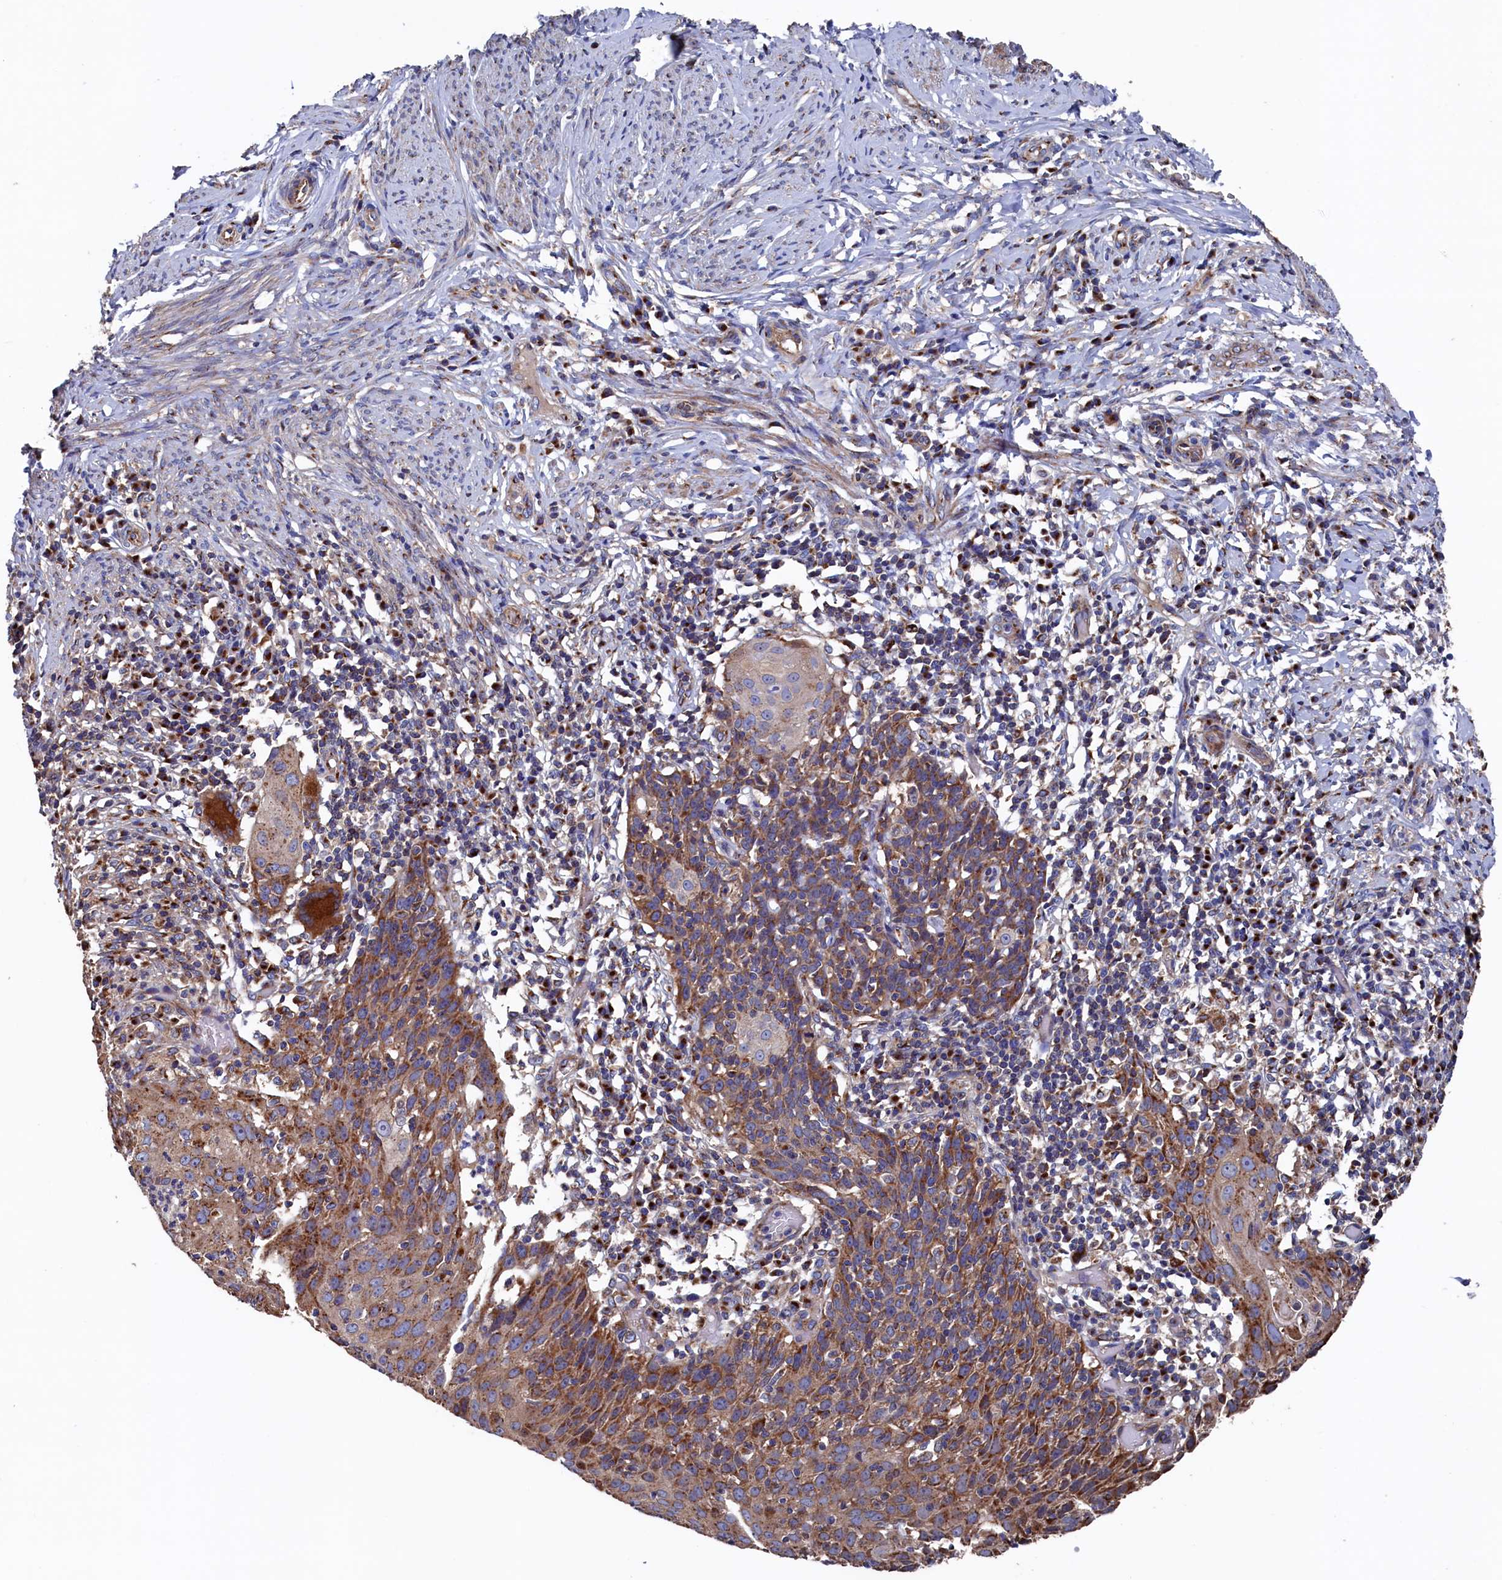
{"staining": {"intensity": "strong", "quantity": ">75%", "location": "cytoplasmic/membranous"}, "tissue": "cervical cancer", "cell_type": "Tumor cells", "image_type": "cancer", "snomed": [{"axis": "morphology", "description": "Squamous cell carcinoma, NOS"}, {"axis": "topography", "description": "Cervix"}], "caption": "A brown stain highlights strong cytoplasmic/membranous positivity of a protein in human cervical cancer (squamous cell carcinoma) tumor cells.", "gene": "PRRC1", "patient": {"sex": "female", "age": 50}}